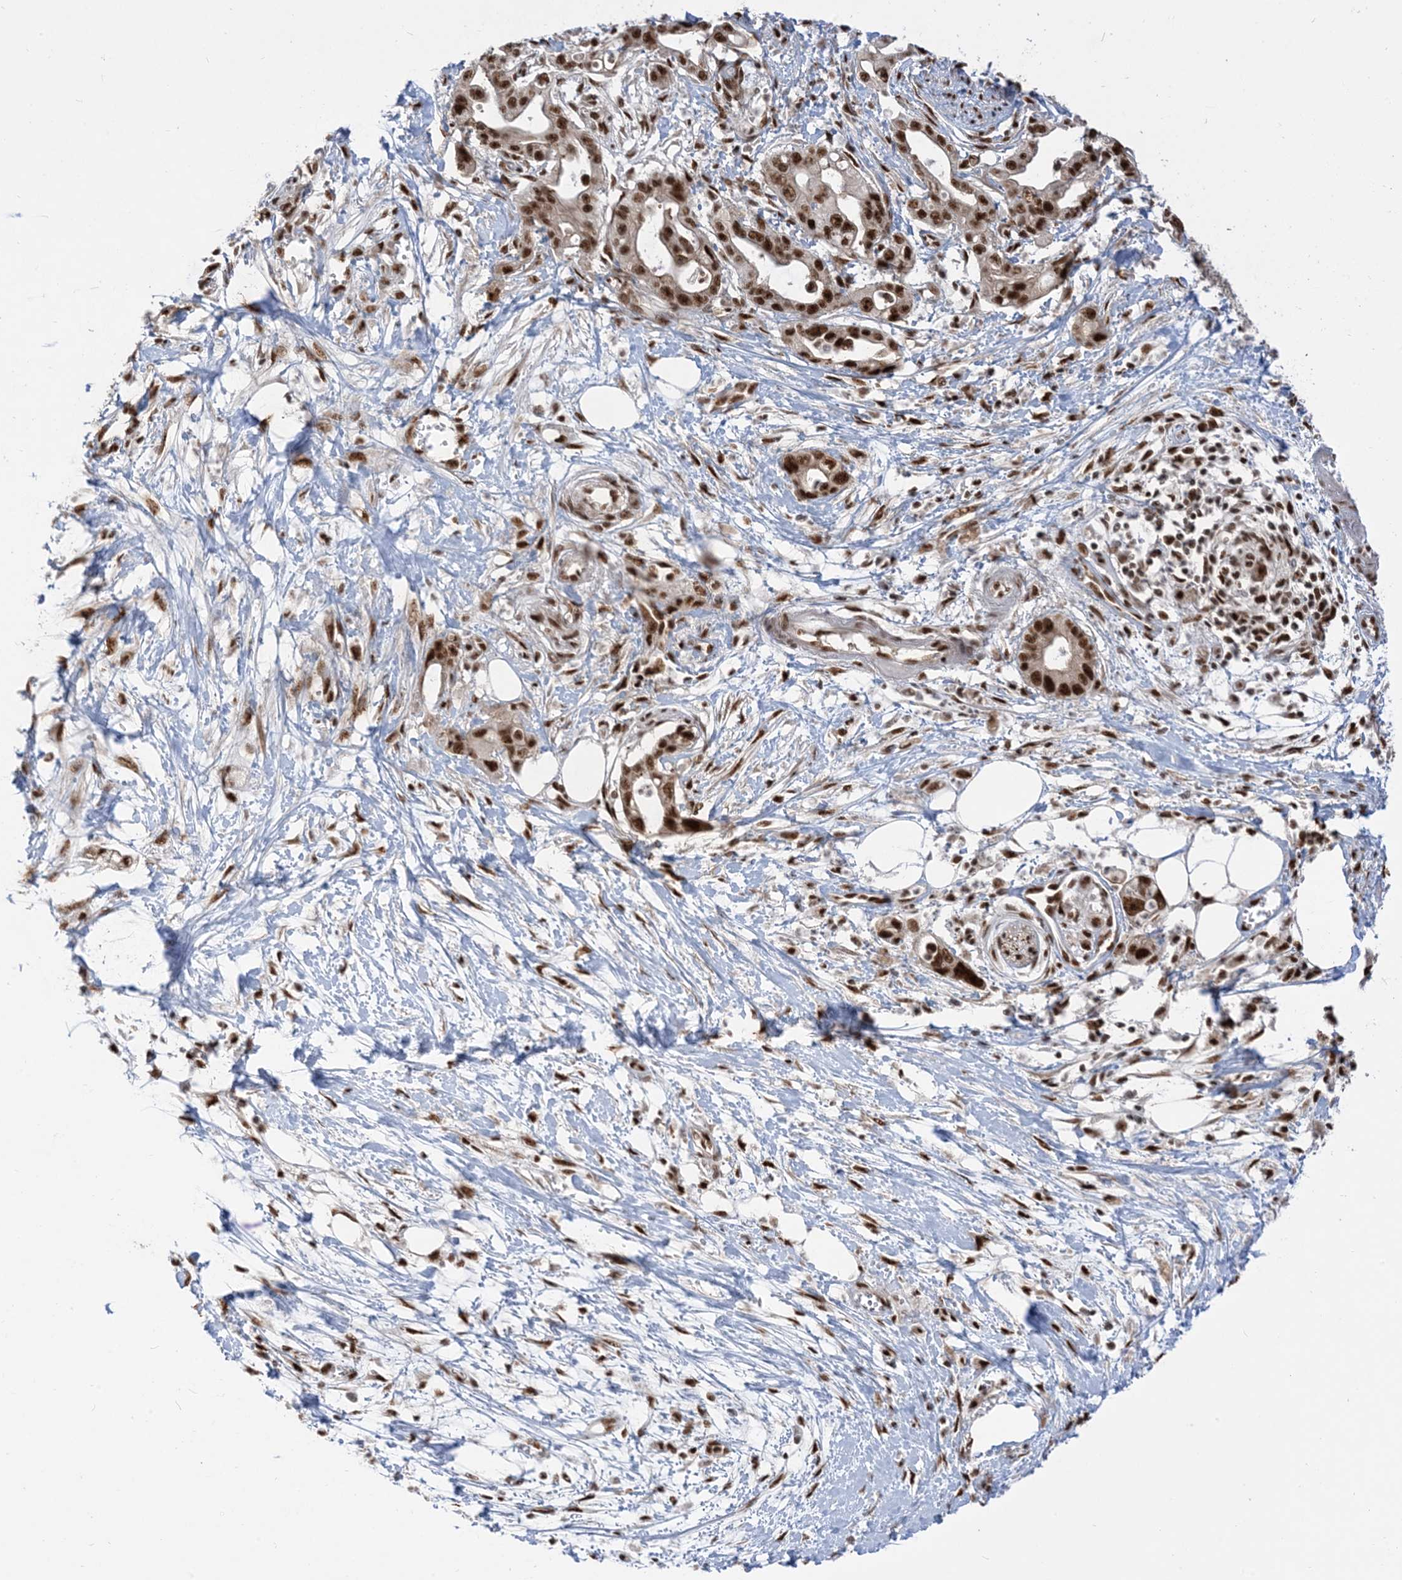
{"staining": {"intensity": "strong", "quantity": ">75%", "location": "nuclear"}, "tissue": "pancreatic cancer", "cell_type": "Tumor cells", "image_type": "cancer", "snomed": [{"axis": "morphology", "description": "Adenocarcinoma, NOS"}, {"axis": "topography", "description": "Pancreas"}], "caption": "High-magnification brightfield microscopy of pancreatic cancer stained with DAB (3,3'-diaminobenzidine) (brown) and counterstained with hematoxylin (blue). tumor cells exhibit strong nuclear staining is identified in about>75% of cells. (DAB = brown stain, brightfield microscopy at high magnification).", "gene": "ARGLU1", "patient": {"sex": "male", "age": 68}}